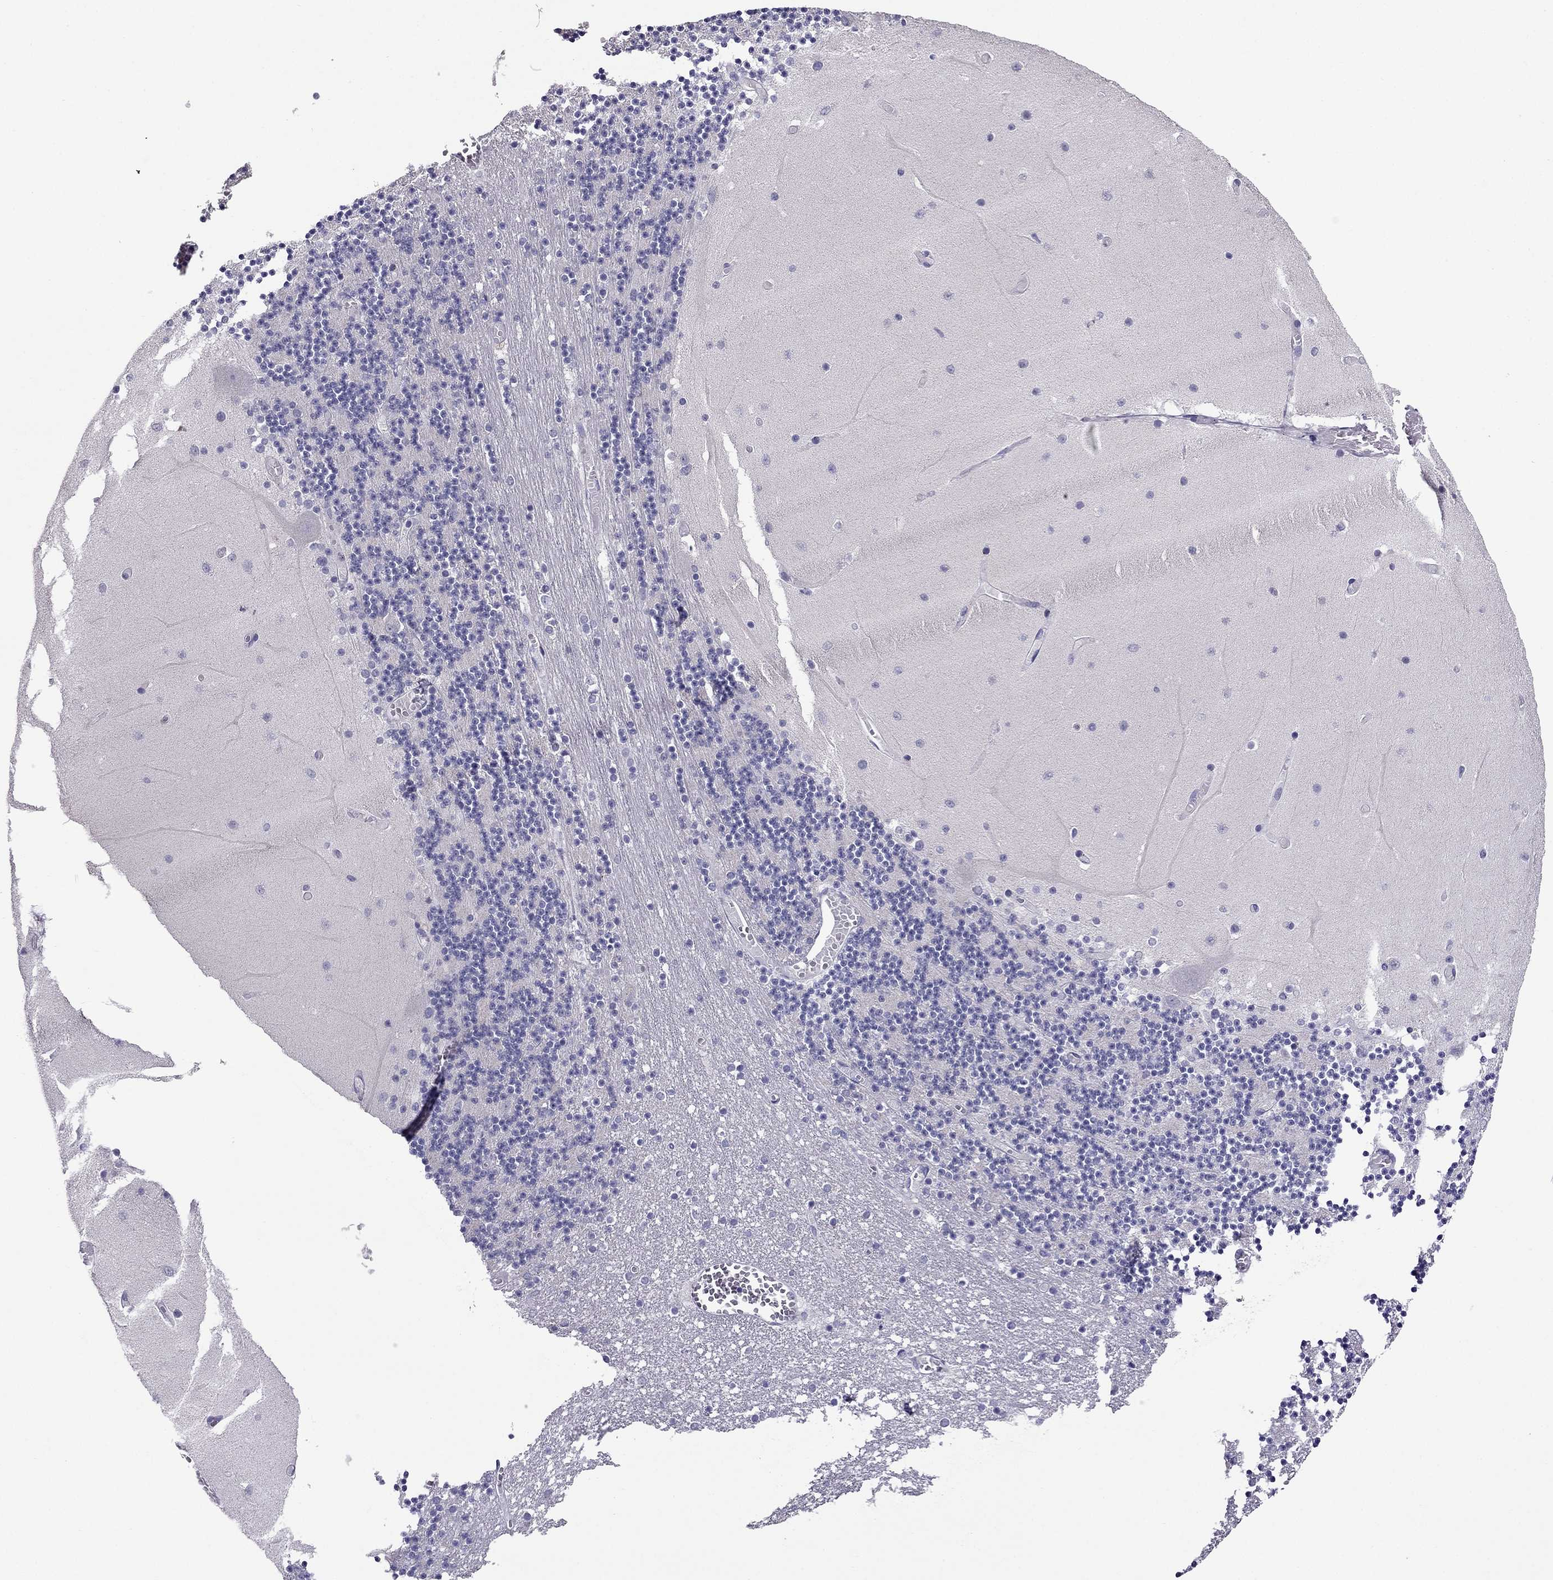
{"staining": {"intensity": "negative", "quantity": "none", "location": "none"}, "tissue": "cerebellum", "cell_type": "Cells in granular layer", "image_type": "normal", "snomed": [{"axis": "morphology", "description": "Normal tissue, NOS"}, {"axis": "topography", "description": "Cerebellum"}], "caption": "Immunohistochemistry photomicrograph of benign human cerebellum stained for a protein (brown), which shows no staining in cells in granular layer.", "gene": "MYBPH", "patient": {"sex": "female", "age": 28}}